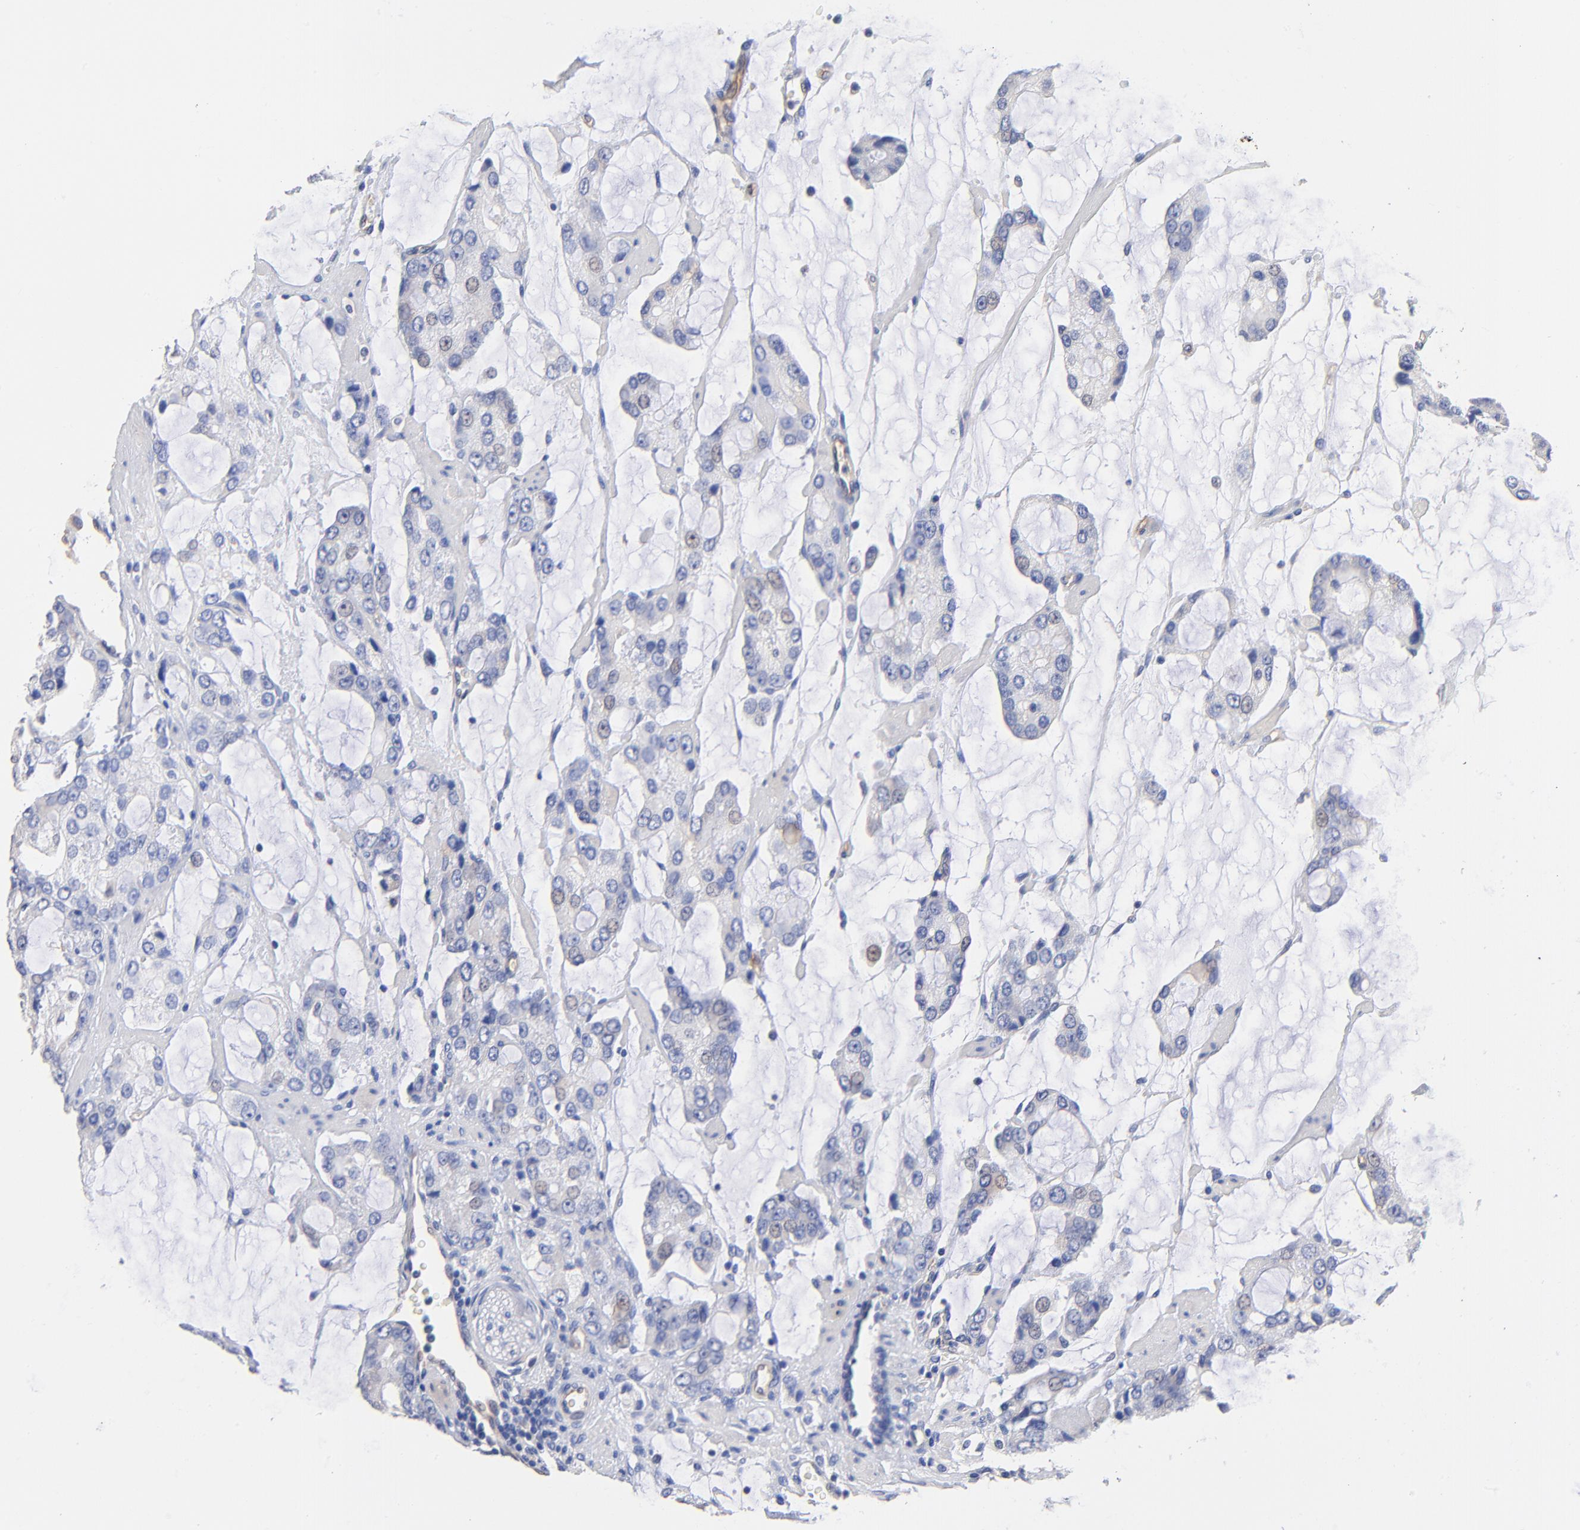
{"staining": {"intensity": "negative", "quantity": "none", "location": "none"}, "tissue": "prostate cancer", "cell_type": "Tumor cells", "image_type": "cancer", "snomed": [{"axis": "morphology", "description": "Adenocarcinoma, High grade"}, {"axis": "topography", "description": "Prostate"}], "caption": "Prostate cancer was stained to show a protein in brown. There is no significant positivity in tumor cells.", "gene": "SLC44A2", "patient": {"sex": "male", "age": 67}}